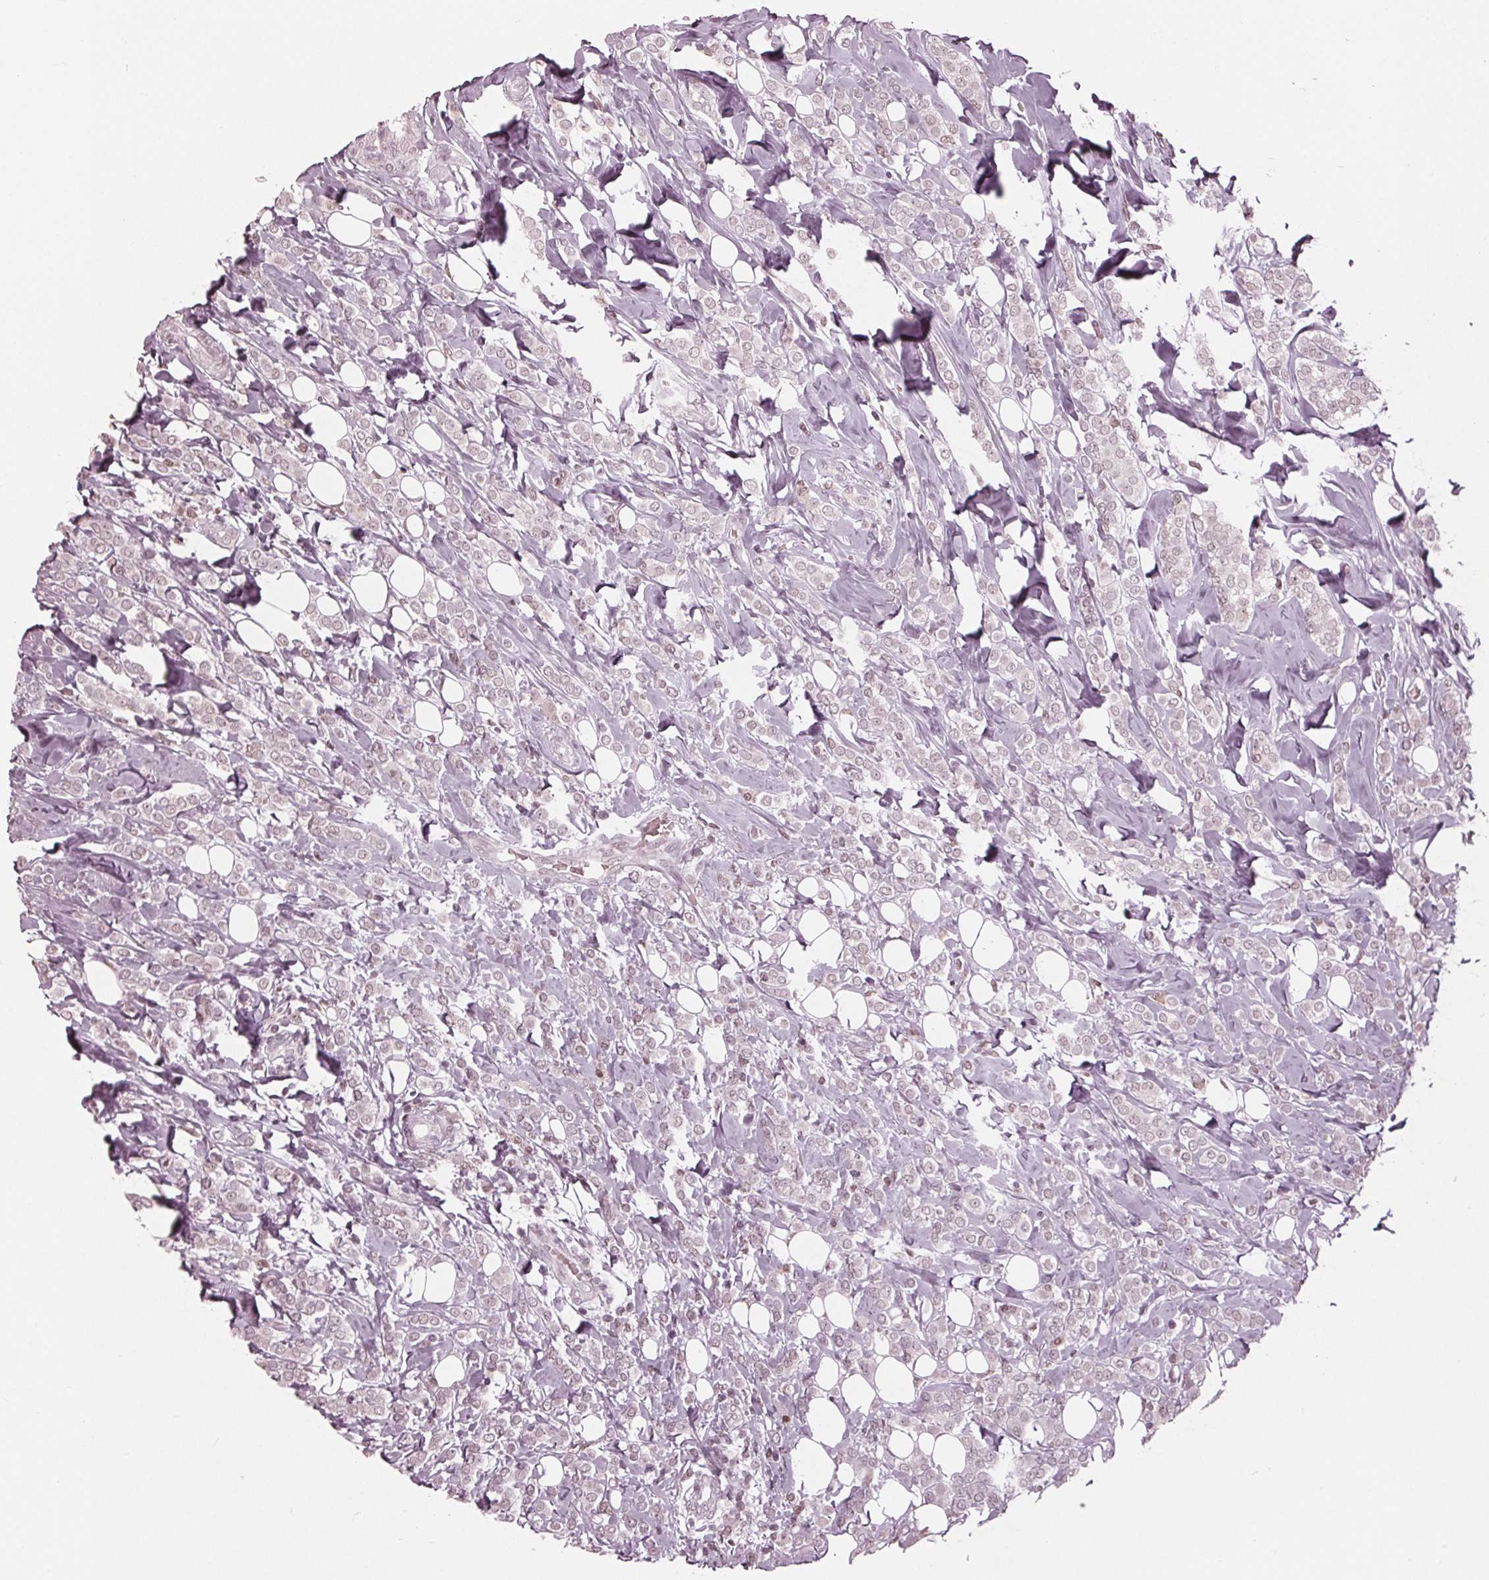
{"staining": {"intensity": "weak", "quantity": "<25%", "location": "nuclear"}, "tissue": "breast cancer", "cell_type": "Tumor cells", "image_type": "cancer", "snomed": [{"axis": "morphology", "description": "Lobular carcinoma"}, {"axis": "topography", "description": "Breast"}], "caption": "DAB immunohistochemical staining of breast lobular carcinoma displays no significant staining in tumor cells. The staining is performed using DAB brown chromogen with nuclei counter-stained in using hematoxylin.", "gene": "DNMT3L", "patient": {"sex": "female", "age": 49}}